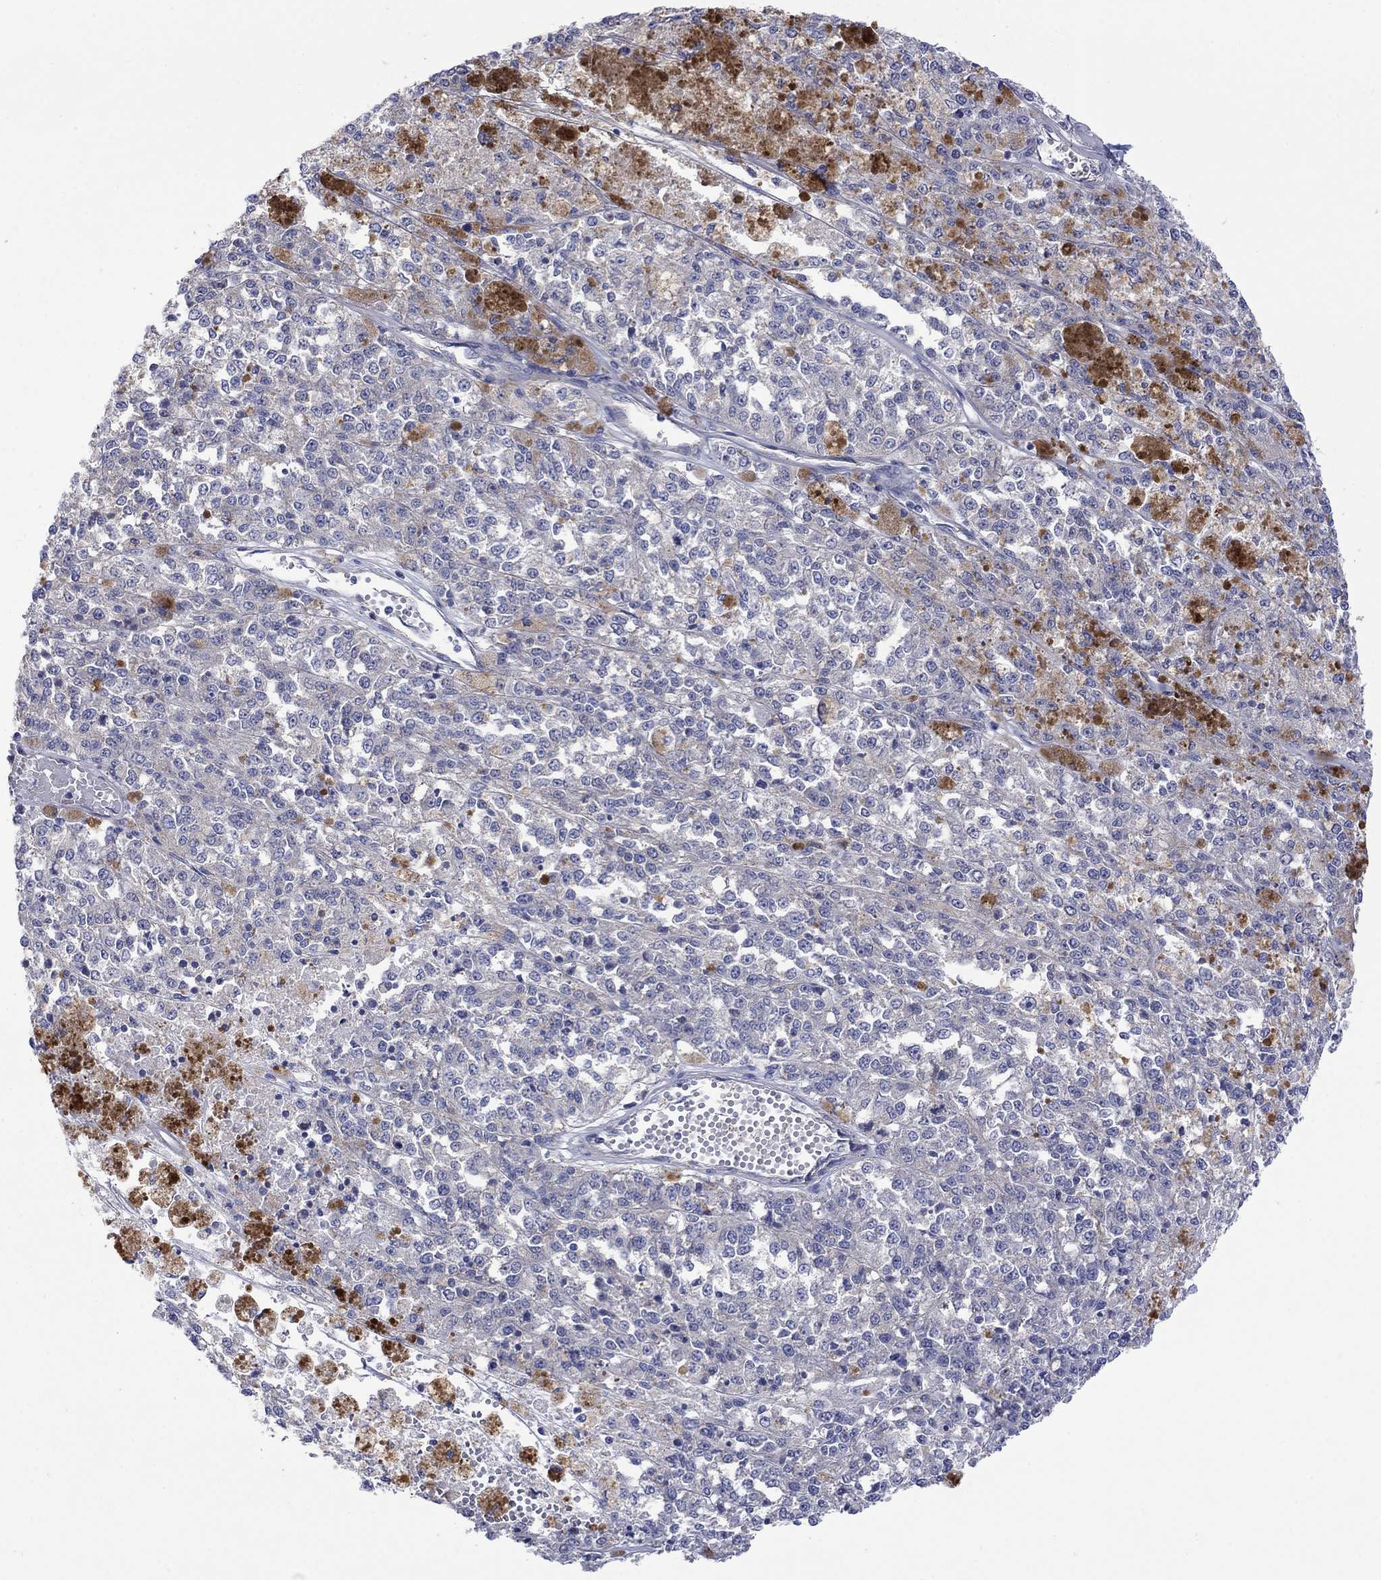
{"staining": {"intensity": "negative", "quantity": "none", "location": "none"}, "tissue": "melanoma", "cell_type": "Tumor cells", "image_type": "cancer", "snomed": [{"axis": "morphology", "description": "Malignant melanoma, Metastatic site"}, {"axis": "topography", "description": "Lymph node"}], "caption": "A high-resolution histopathology image shows immunohistochemistry (IHC) staining of melanoma, which reveals no significant positivity in tumor cells. The staining is performed using DAB brown chromogen with nuclei counter-stained in using hematoxylin.", "gene": "TPRN", "patient": {"sex": "female", "age": 64}}